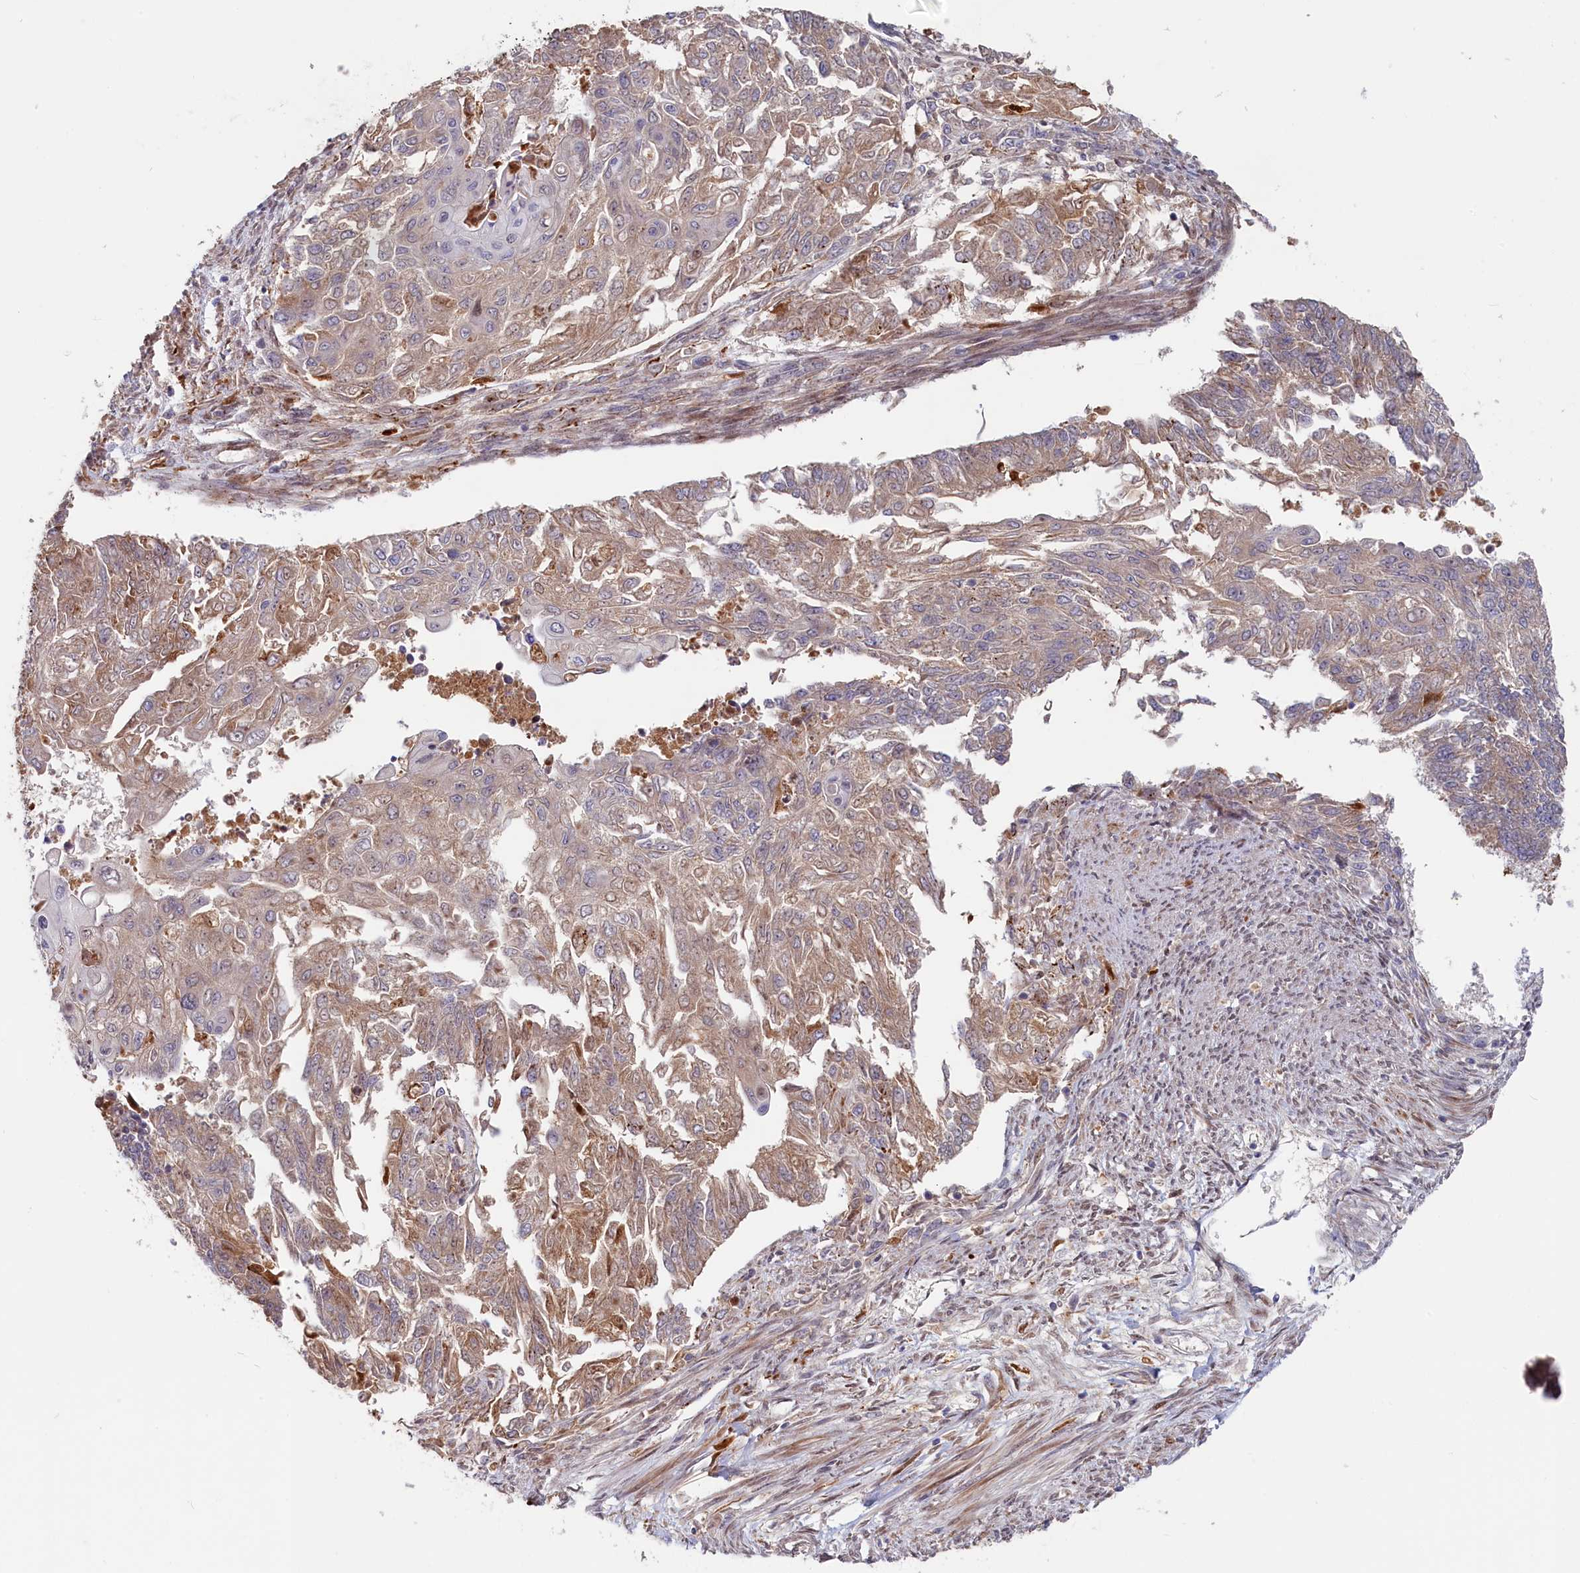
{"staining": {"intensity": "weak", "quantity": "25%-75%", "location": "cytoplasmic/membranous"}, "tissue": "endometrial cancer", "cell_type": "Tumor cells", "image_type": "cancer", "snomed": [{"axis": "morphology", "description": "Adenocarcinoma, NOS"}, {"axis": "topography", "description": "Endometrium"}], "caption": "High-magnification brightfield microscopy of endometrial adenocarcinoma stained with DAB (3,3'-diaminobenzidine) (brown) and counterstained with hematoxylin (blue). tumor cells exhibit weak cytoplasmic/membranous staining is present in approximately25%-75% of cells.", "gene": "CHST12", "patient": {"sex": "female", "age": 32}}